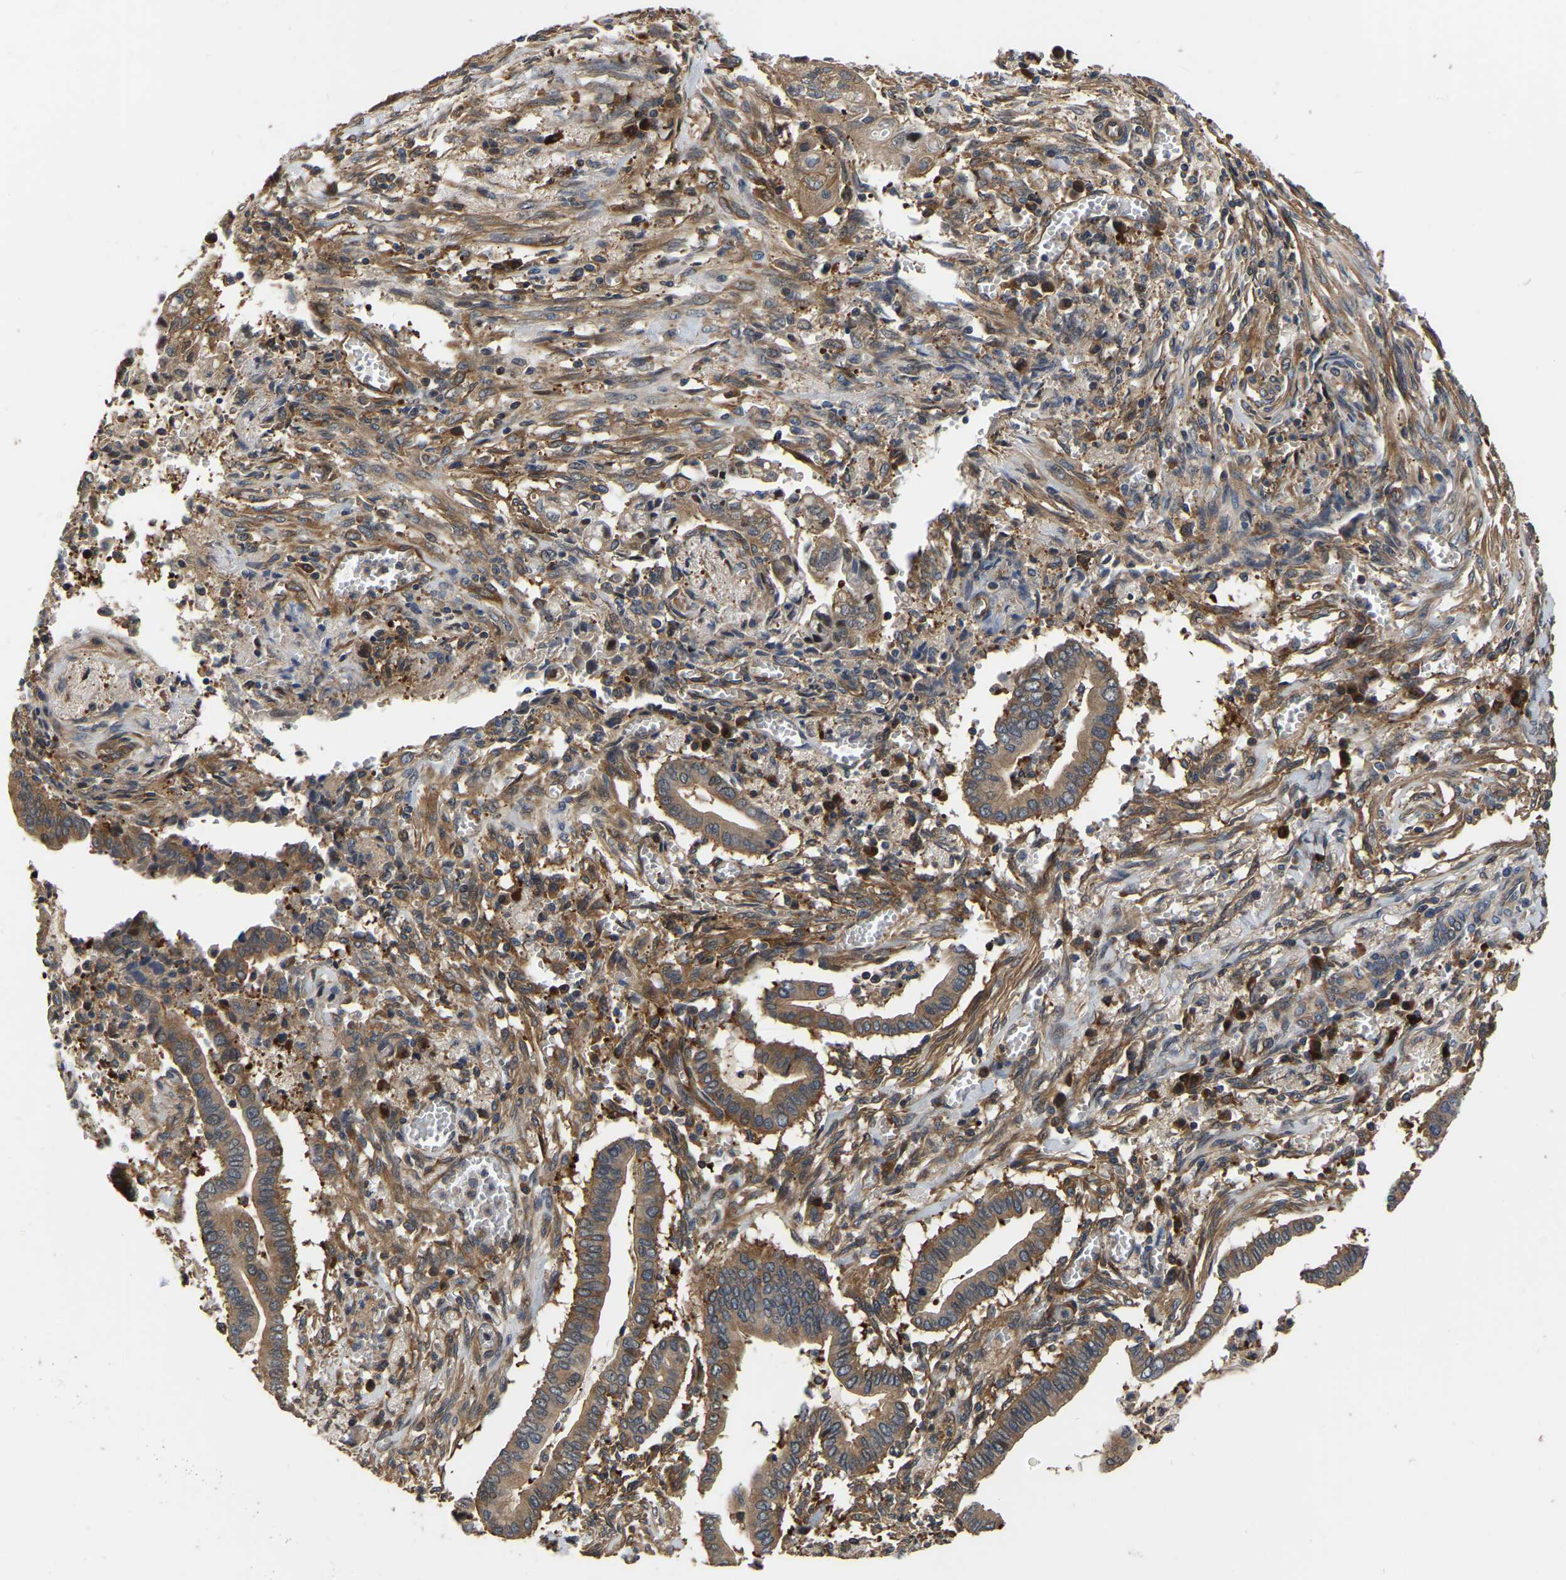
{"staining": {"intensity": "moderate", "quantity": ">75%", "location": "cytoplasmic/membranous"}, "tissue": "cervical cancer", "cell_type": "Tumor cells", "image_type": "cancer", "snomed": [{"axis": "morphology", "description": "Adenocarcinoma, NOS"}, {"axis": "topography", "description": "Cervix"}], "caption": "Cervical cancer stained with immunohistochemistry (IHC) demonstrates moderate cytoplasmic/membranous staining in approximately >75% of tumor cells.", "gene": "GARS1", "patient": {"sex": "female", "age": 44}}